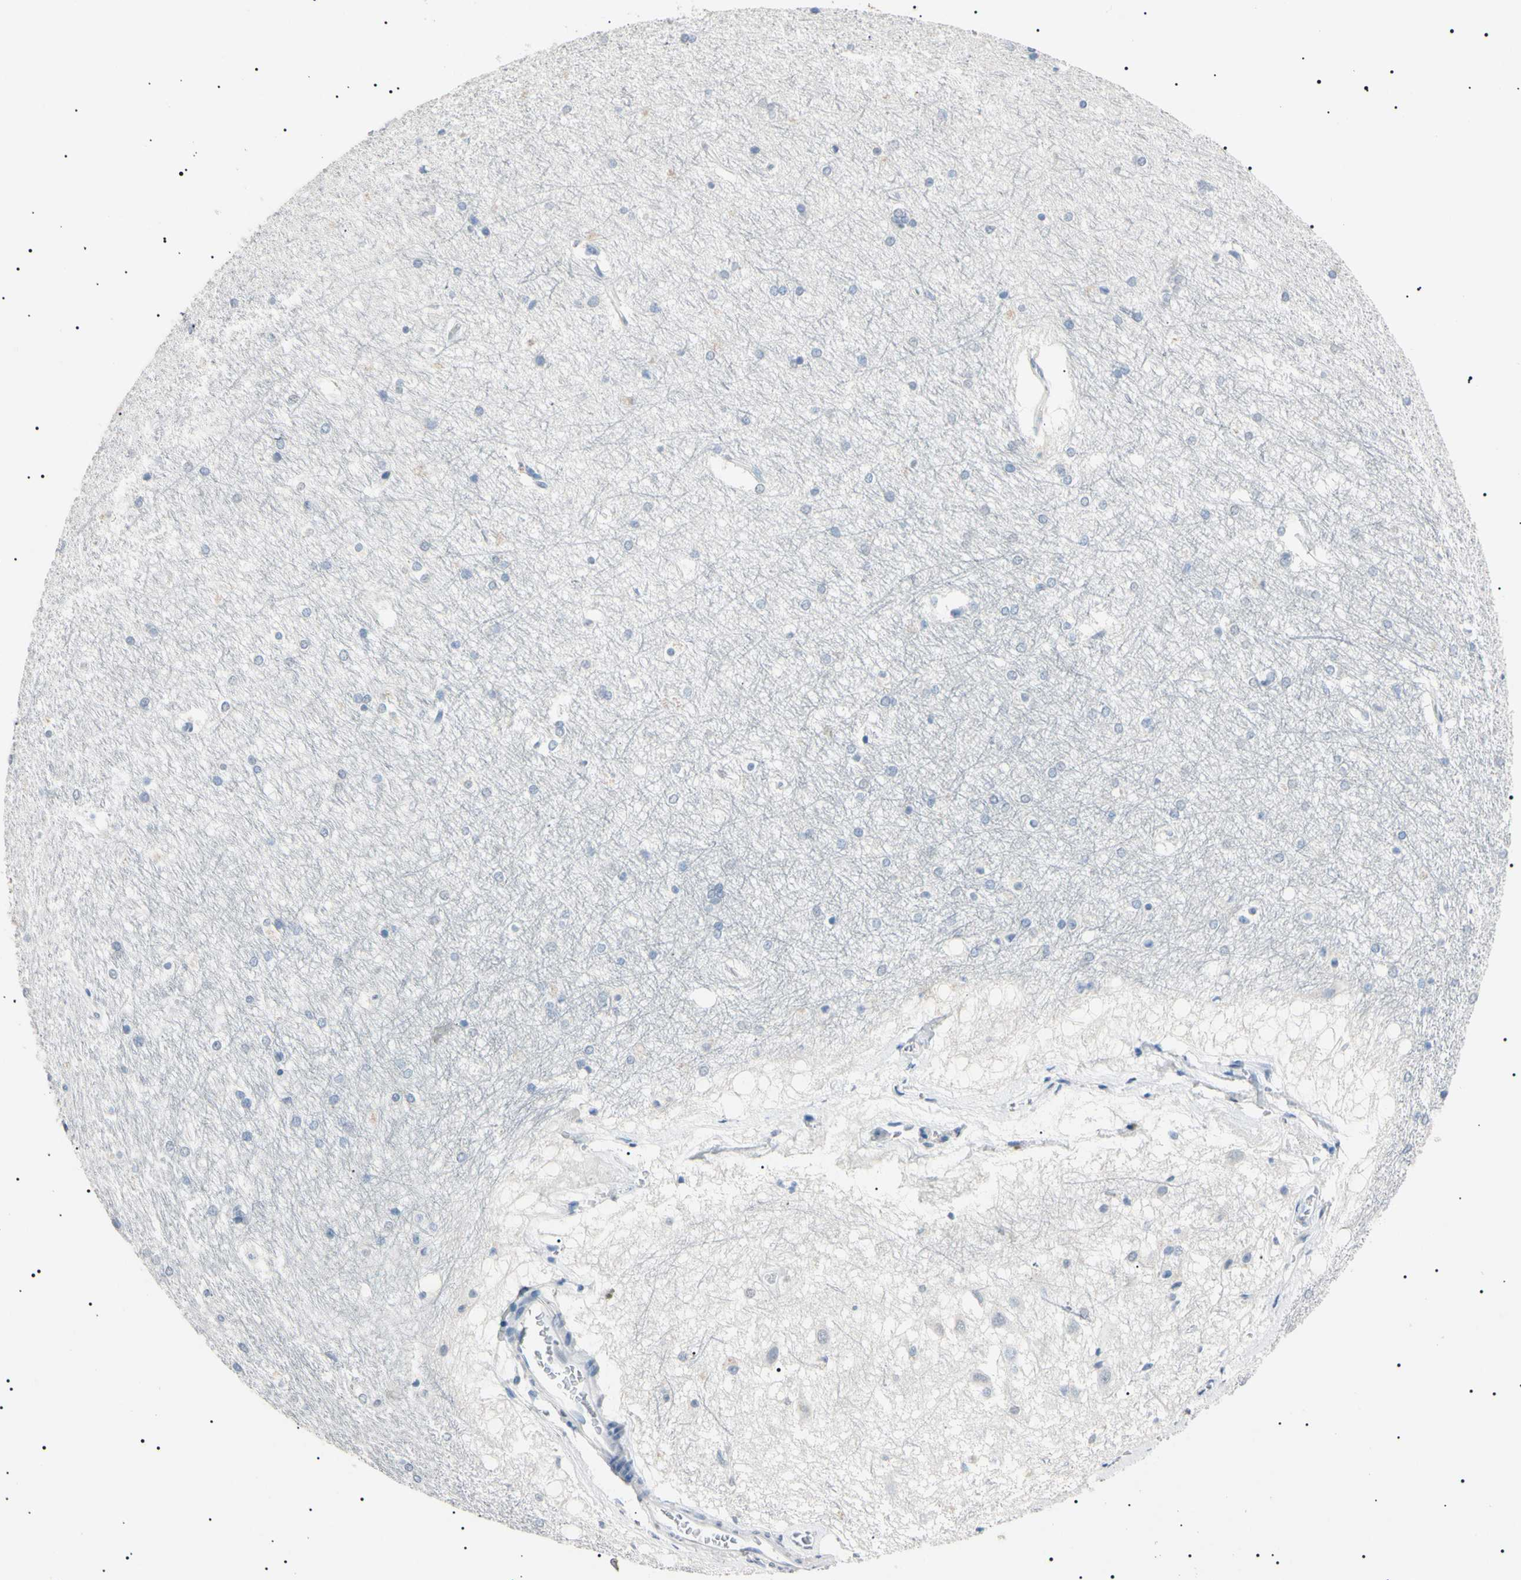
{"staining": {"intensity": "negative", "quantity": "none", "location": "none"}, "tissue": "hippocampus", "cell_type": "Glial cells", "image_type": "normal", "snomed": [{"axis": "morphology", "description": "Normal tissue, NOS"}, {"axis": "topography", "description": "Hippocampus"}], "caption": "IHC of normal human hippocampus shows no expression in glial cells. (DAB IHC visualized using brightfield microscopy, high magnification).", "gene": "CGB3", "patient": {"sex": "female", "age": 19}}